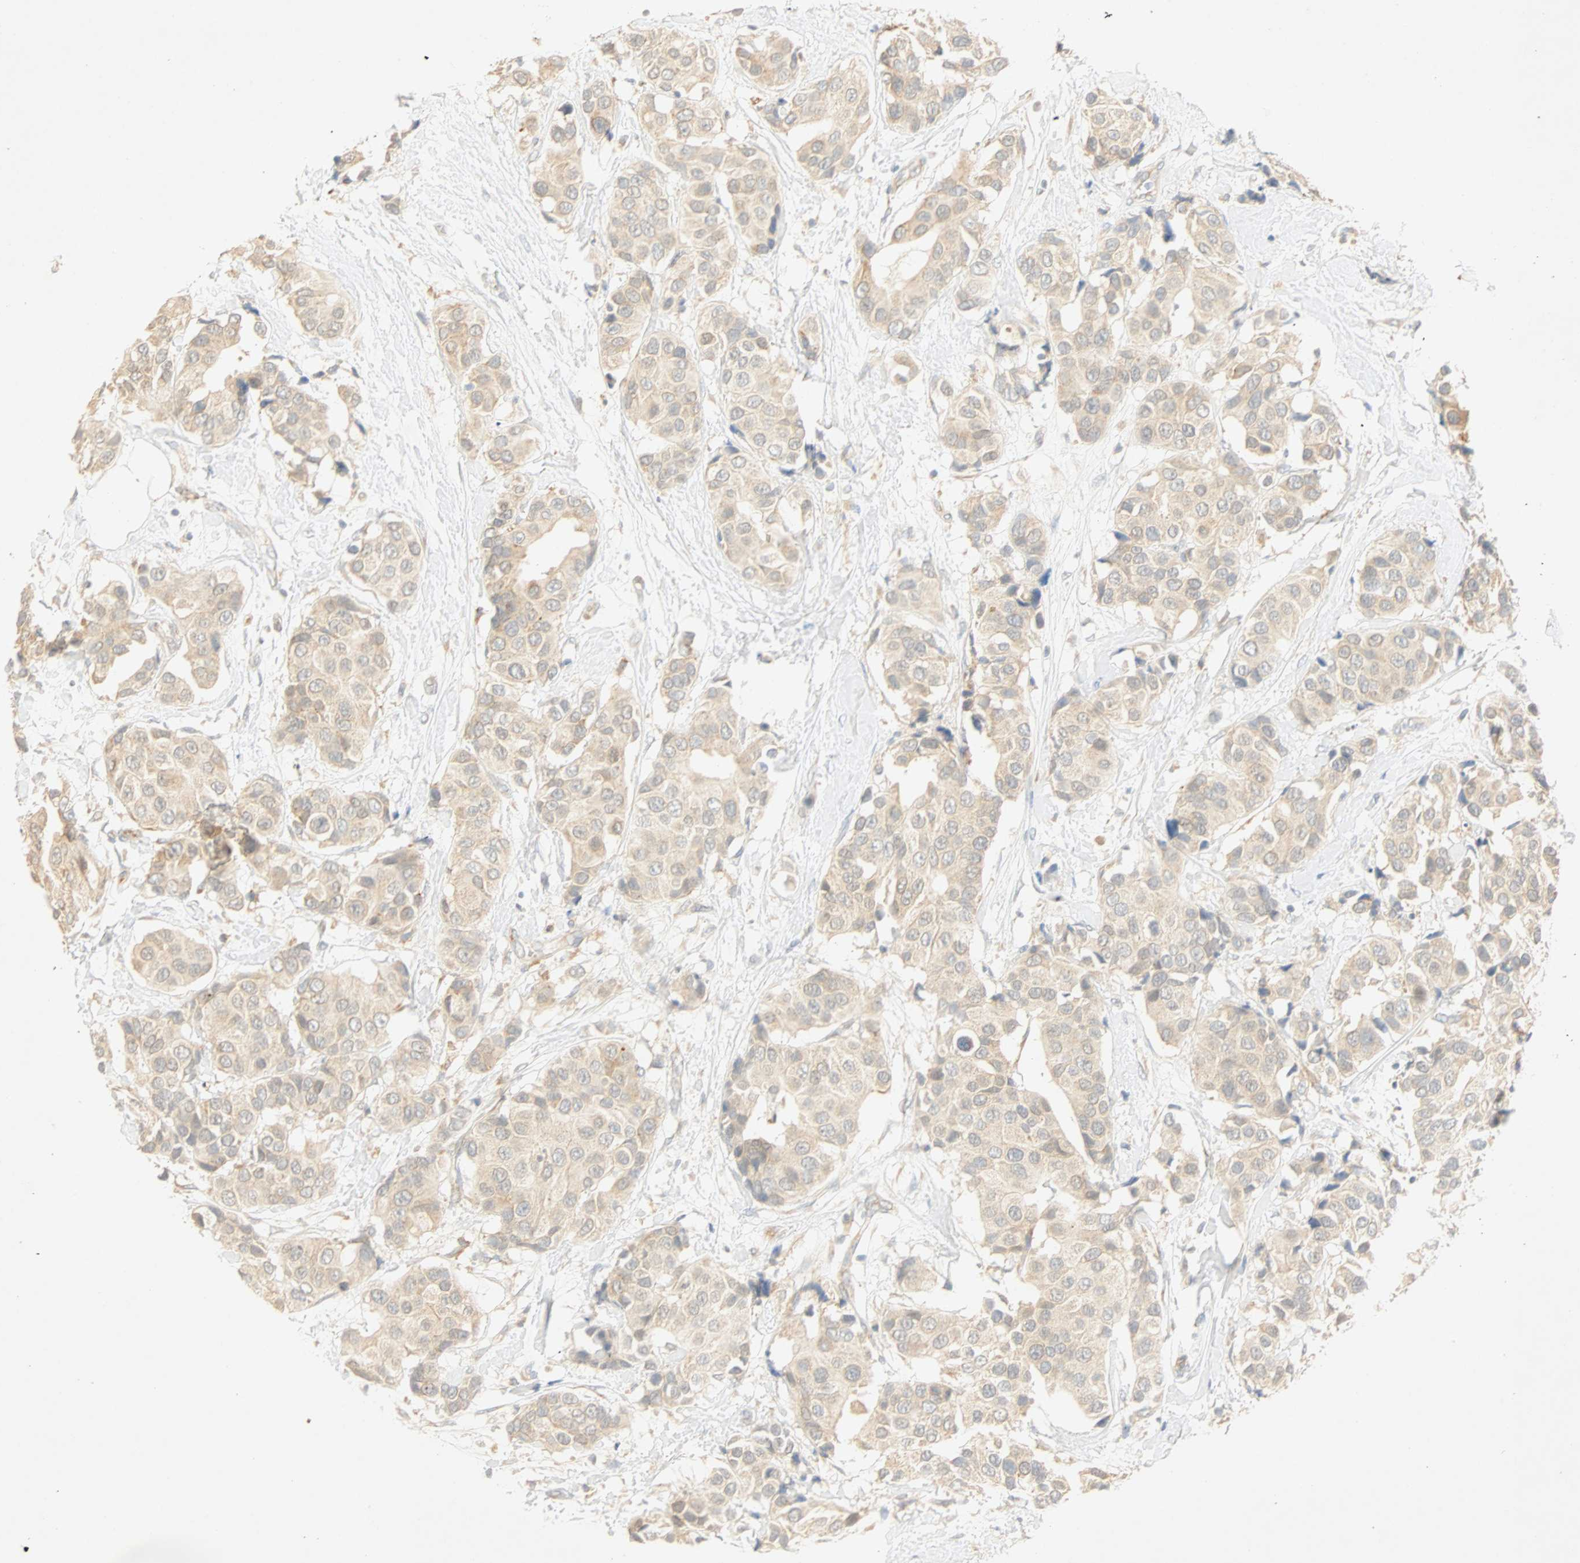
{"staining": {"intensity": "moderate", "quantity": ">75%", "location": "cytoplasmic/membranous"}, "tissue": "breast cancer", "cell_type": "Tumor cells", "image_type": "cancer", "snomed": [{"axis": "morphology", "description": "Normal tissue, NOS"}, {"axis": "morphology", "description": "Duct carcinoma"}, {"axis": "topography", "description": "Breast"}], "caption": "Immunohistochemical staining of breast cancer exhibits medium levels of moderate cytoplasmic/membranous positivity in about >75% of tumor cells. Immunohistochemistry stains the protein of interest in brown and the nuclei are stained blue.", "gene": "SELENBP1", "patient": {"sex": "female", "age": 39}}